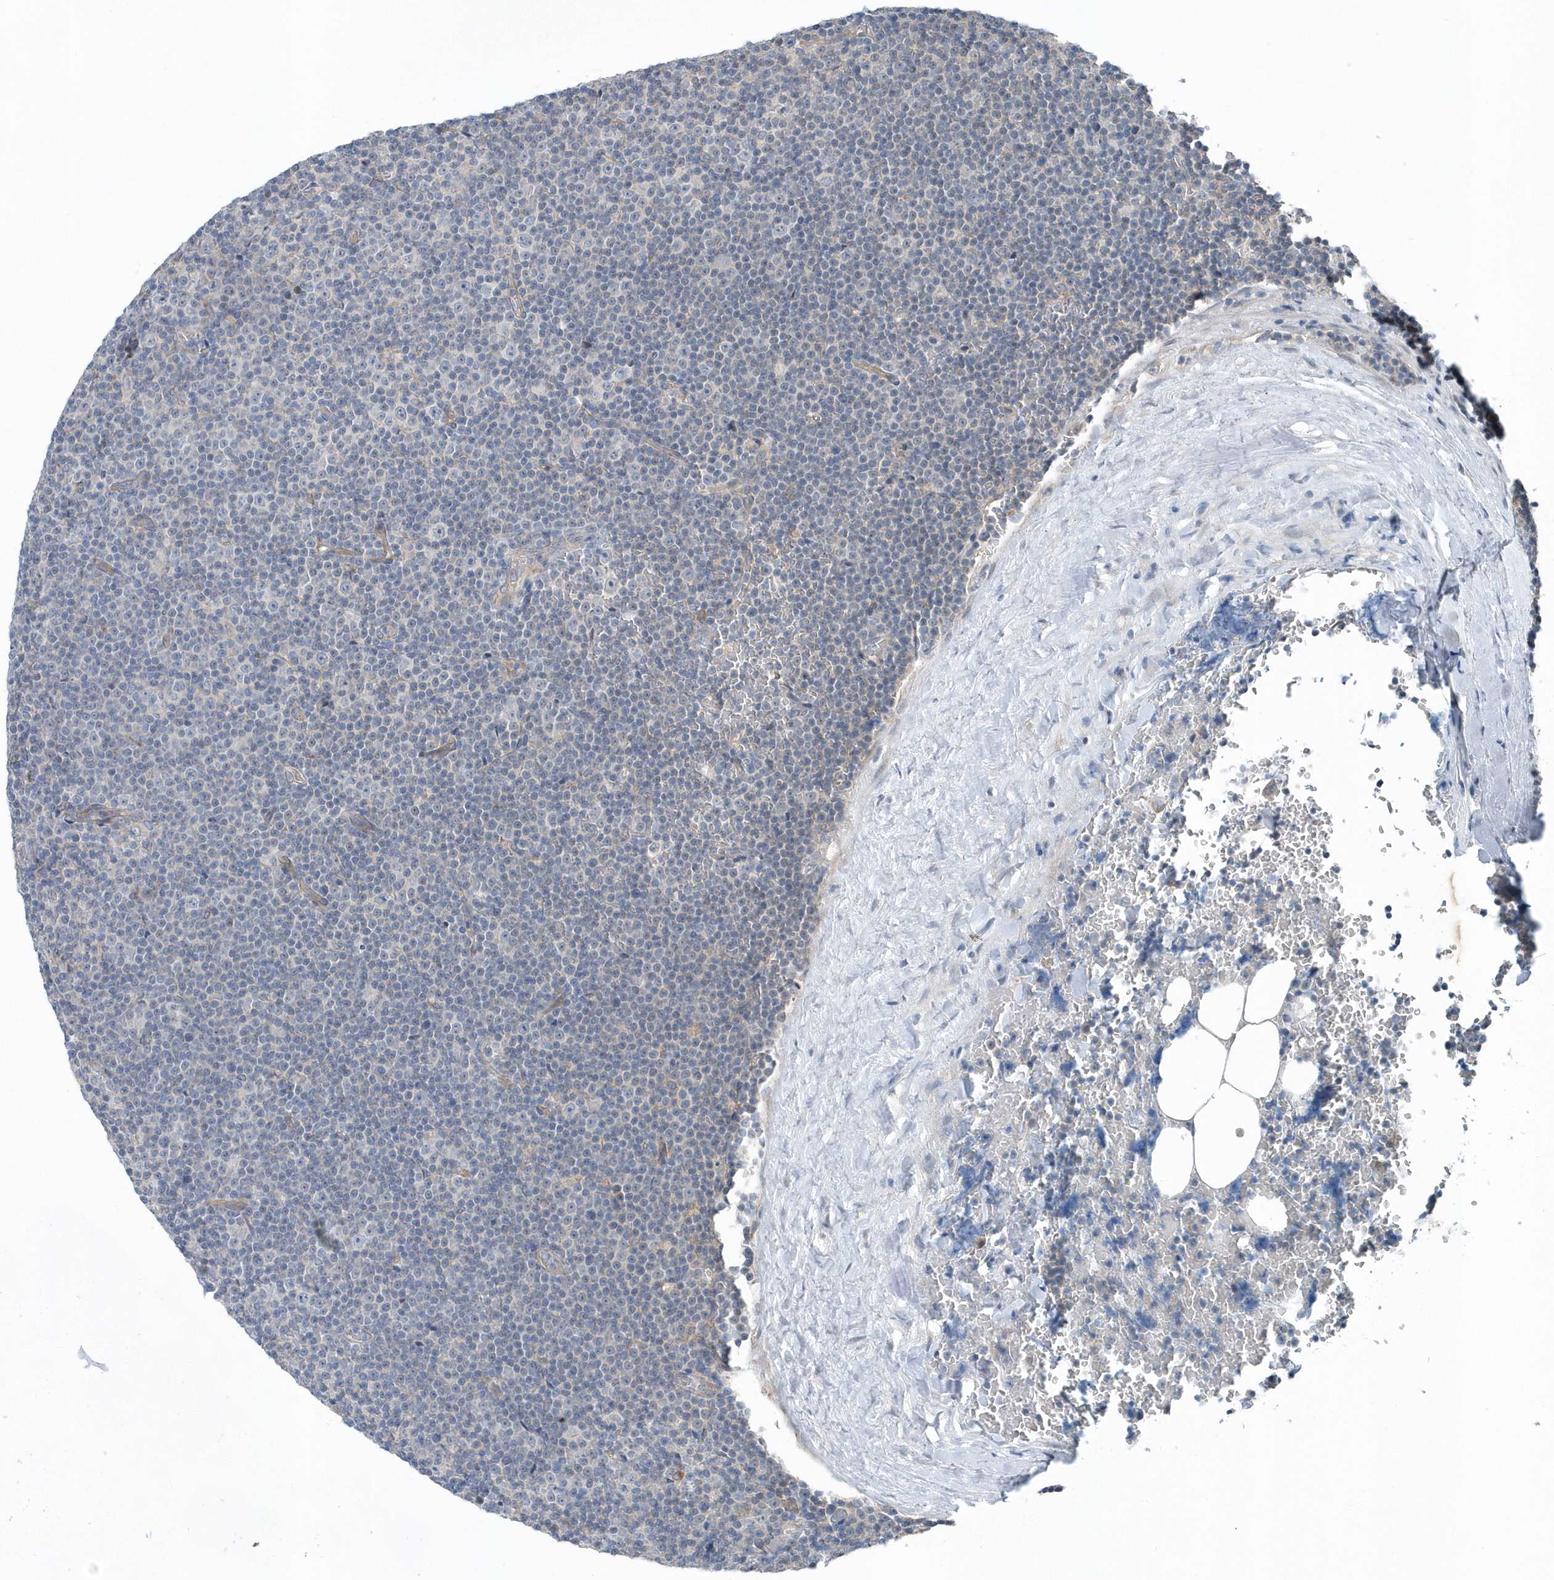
{"staining": {"intensity": "negative", "quantity": "none", "location": "none"}, "tissue": "lymphoma", "cell_type": "Tumor cells", "image_type": "cancer", "snomed": [{"axis": "morphology", "description": "Malignant lymphoma, non-Hodgkin's type, Low grade"}, {"axis": "topography", "description": "Lymph node"}], "caption": "Immunohistochemical staining of human malignant lymphoma, non-Hodgkin's type (low-grade) exhibits no significant staining in tumor cells. The staining was performed using DAB (3,3'-diaminobenzidine) to visualize the protein expression in brown, while the nuclei were stained in blue with hematoxylin (Magnification: 20x).", "gene": "MCC", "patient": {"sex": "female", "age": 67}}